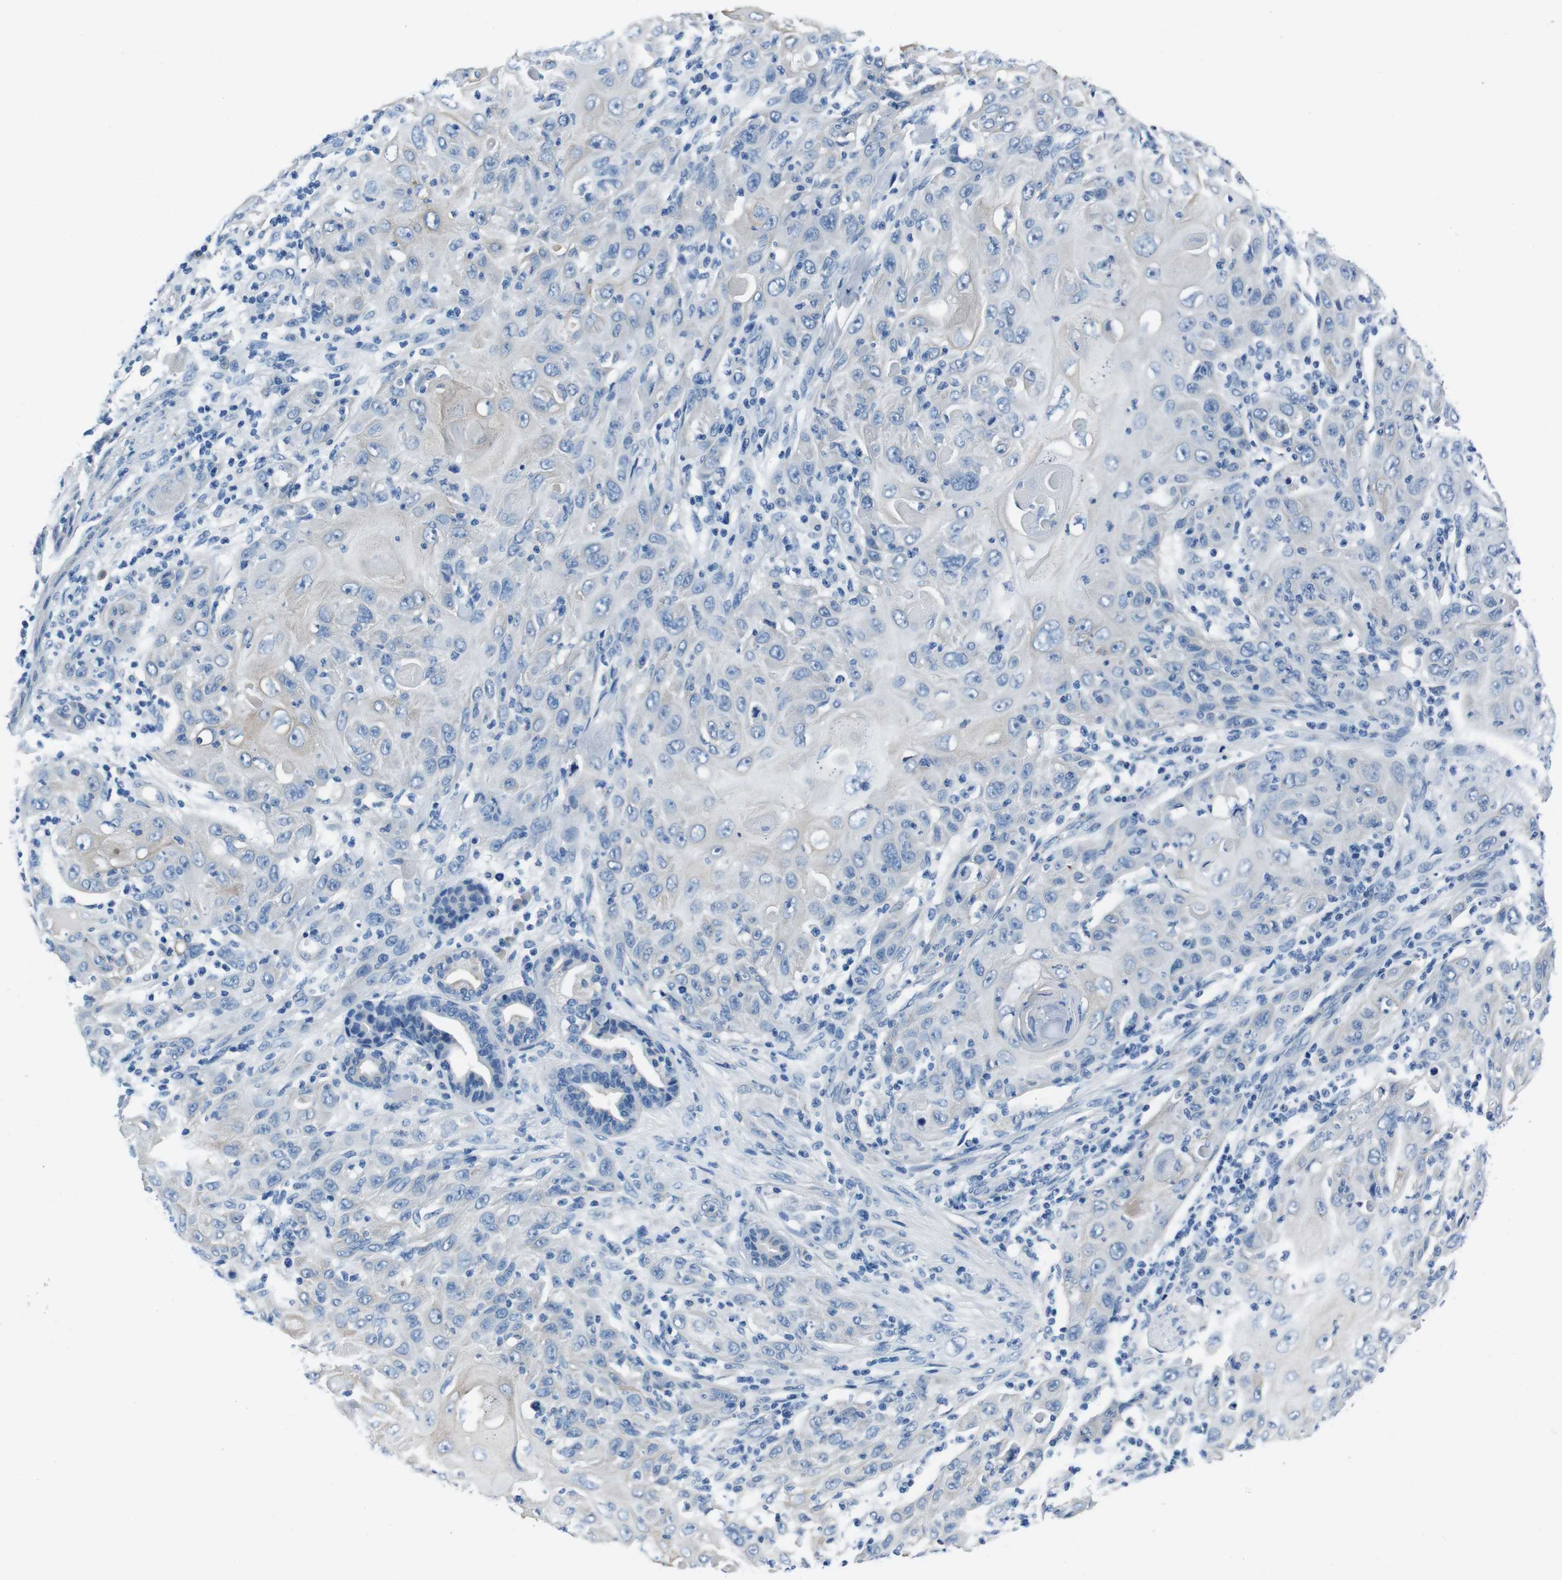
{"staining": {"intensity": "negative", "quantity": "none", "location": "none"}, "tissue": "skin cancer", "cell_type": "Tumor cells", "image_type": "cancer", "snomed": [{"axis": "morphology", "description": "Squamous cell carcinoma, NOS"}, {"axis": "topography", "description": "Skin"}], "caption": "This histopathology image is of skin cancer (squamous cell carcinoma) stained with immunohistochemistry to label a protein in brown with the nuclei are counter-stained blue. There is no expression in tumor cells. Brightfield microscopy of IHC stained with DAB (brown) and hematoxylin (blue), captured at high magnification.", "gene": "CASQ1", "patient": {"sex": "female", "age": 88}}